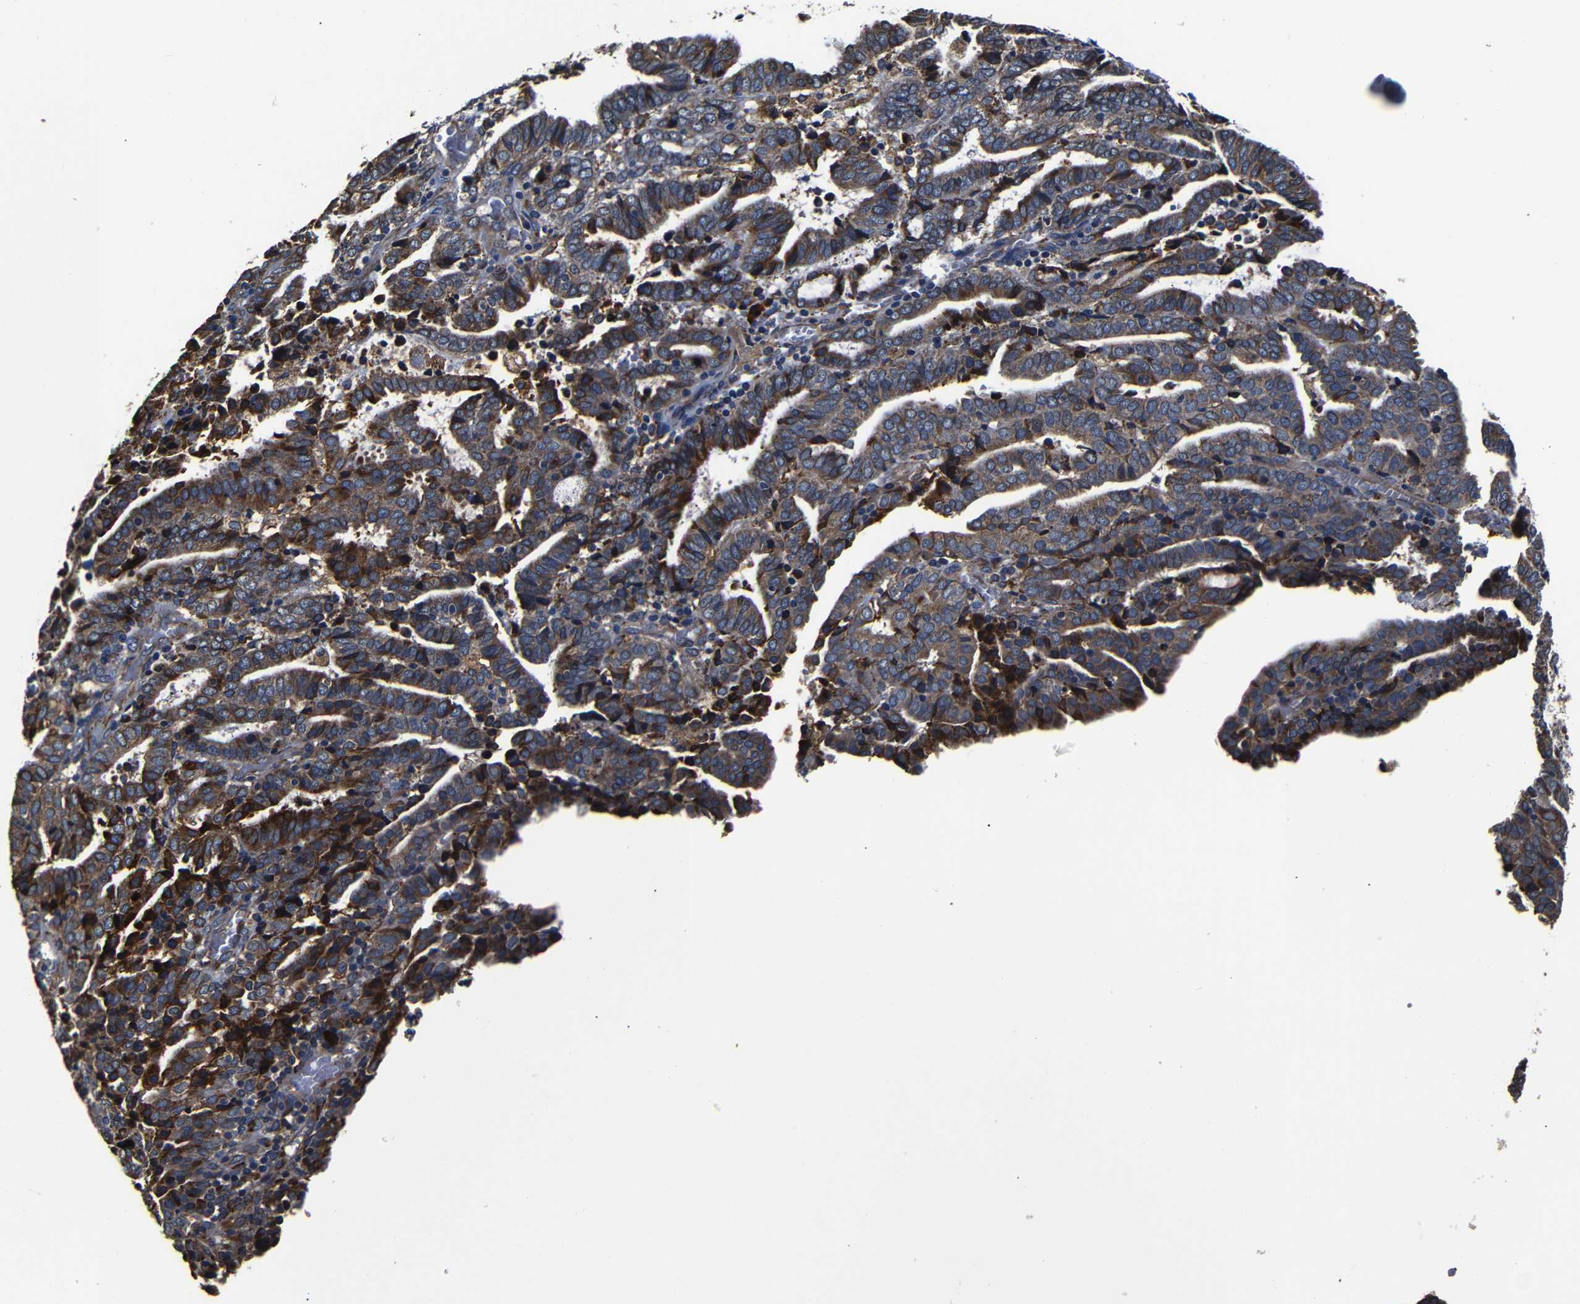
{"staining": {"intensity": "moderate", "quantity": ">75%", "location": "cytoplasmic/membranous"}, "tissue": "endometrial cancer", "cell_type": "Tumor cells", "image_type": "cancer", "snomed": [{"axis": "morphology", "description": "Adenocarcinoma, NOS"}, {"axis": "topography", "description": "Uterus"}], "caption": "Tumor cells demonstrate medium levels of moderate cytoplasmic/membranous expression in about >75% of cells in endometrial cancer. The protein of interest is shown in brown color, while the nuclei are stained blue.", "gene": "SCN9A", "patient": {"sex": "female", "age": 83}}